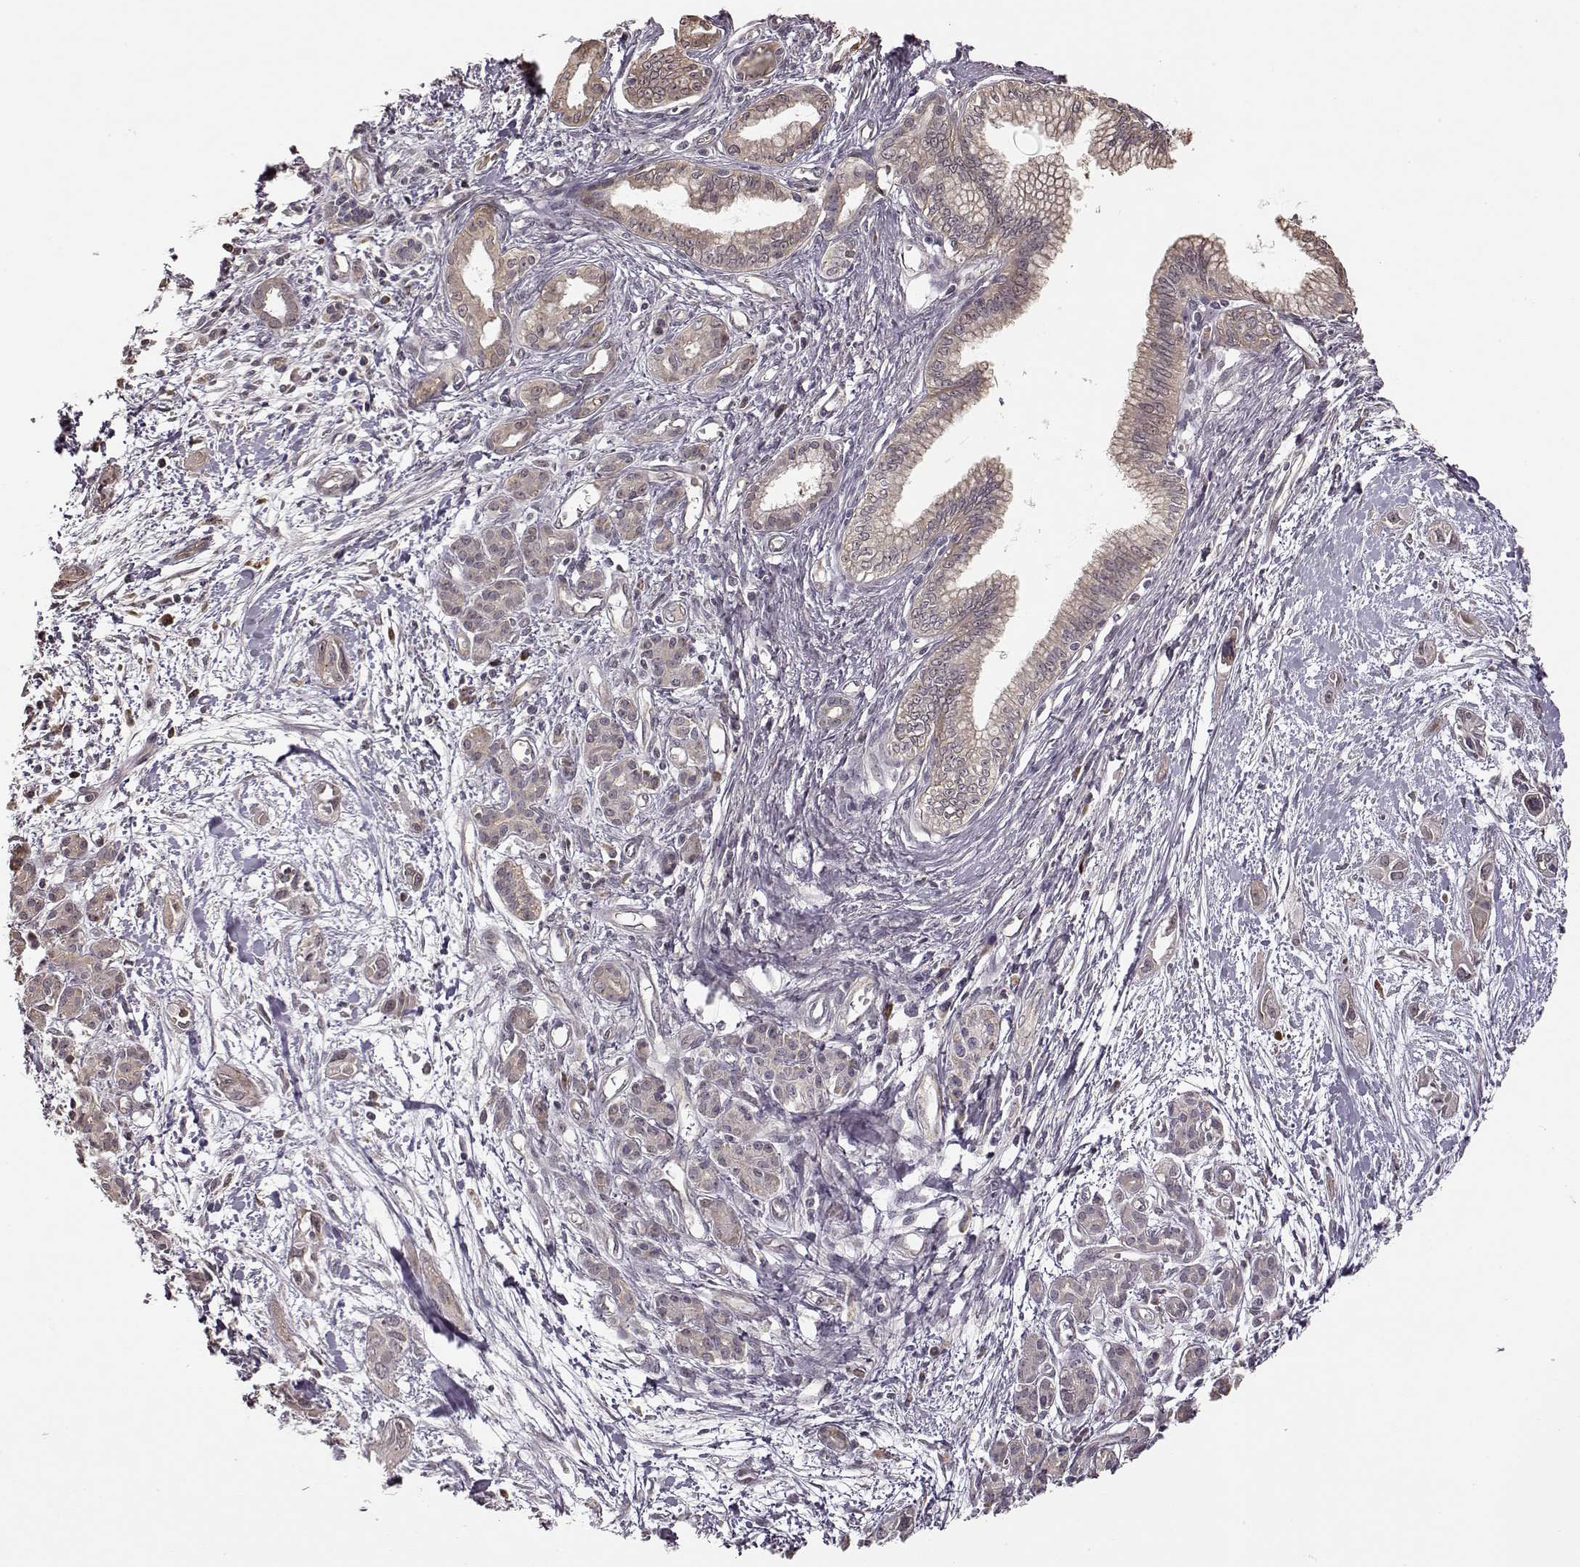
{"staining": {"intensity": "weak", "quantity": ">75%", "location": "cytoplasmic/membranous"}, "tissue": "pancreatic cancer", "cell_type": "Tumor cells", "image_type": "cancer", "snomed": [{"axis": "morphology", "description": "Adenocarcinoma, NOS"}, {"axis": "topography", "description": "Pancreas"}], "caption": "Pancreatic cancer (adenocarcinoma) stained with a protein marker displays weak staining in tumor cells.", "gene": "CRB1", "patient": {"sex": "female", "age": 55}}